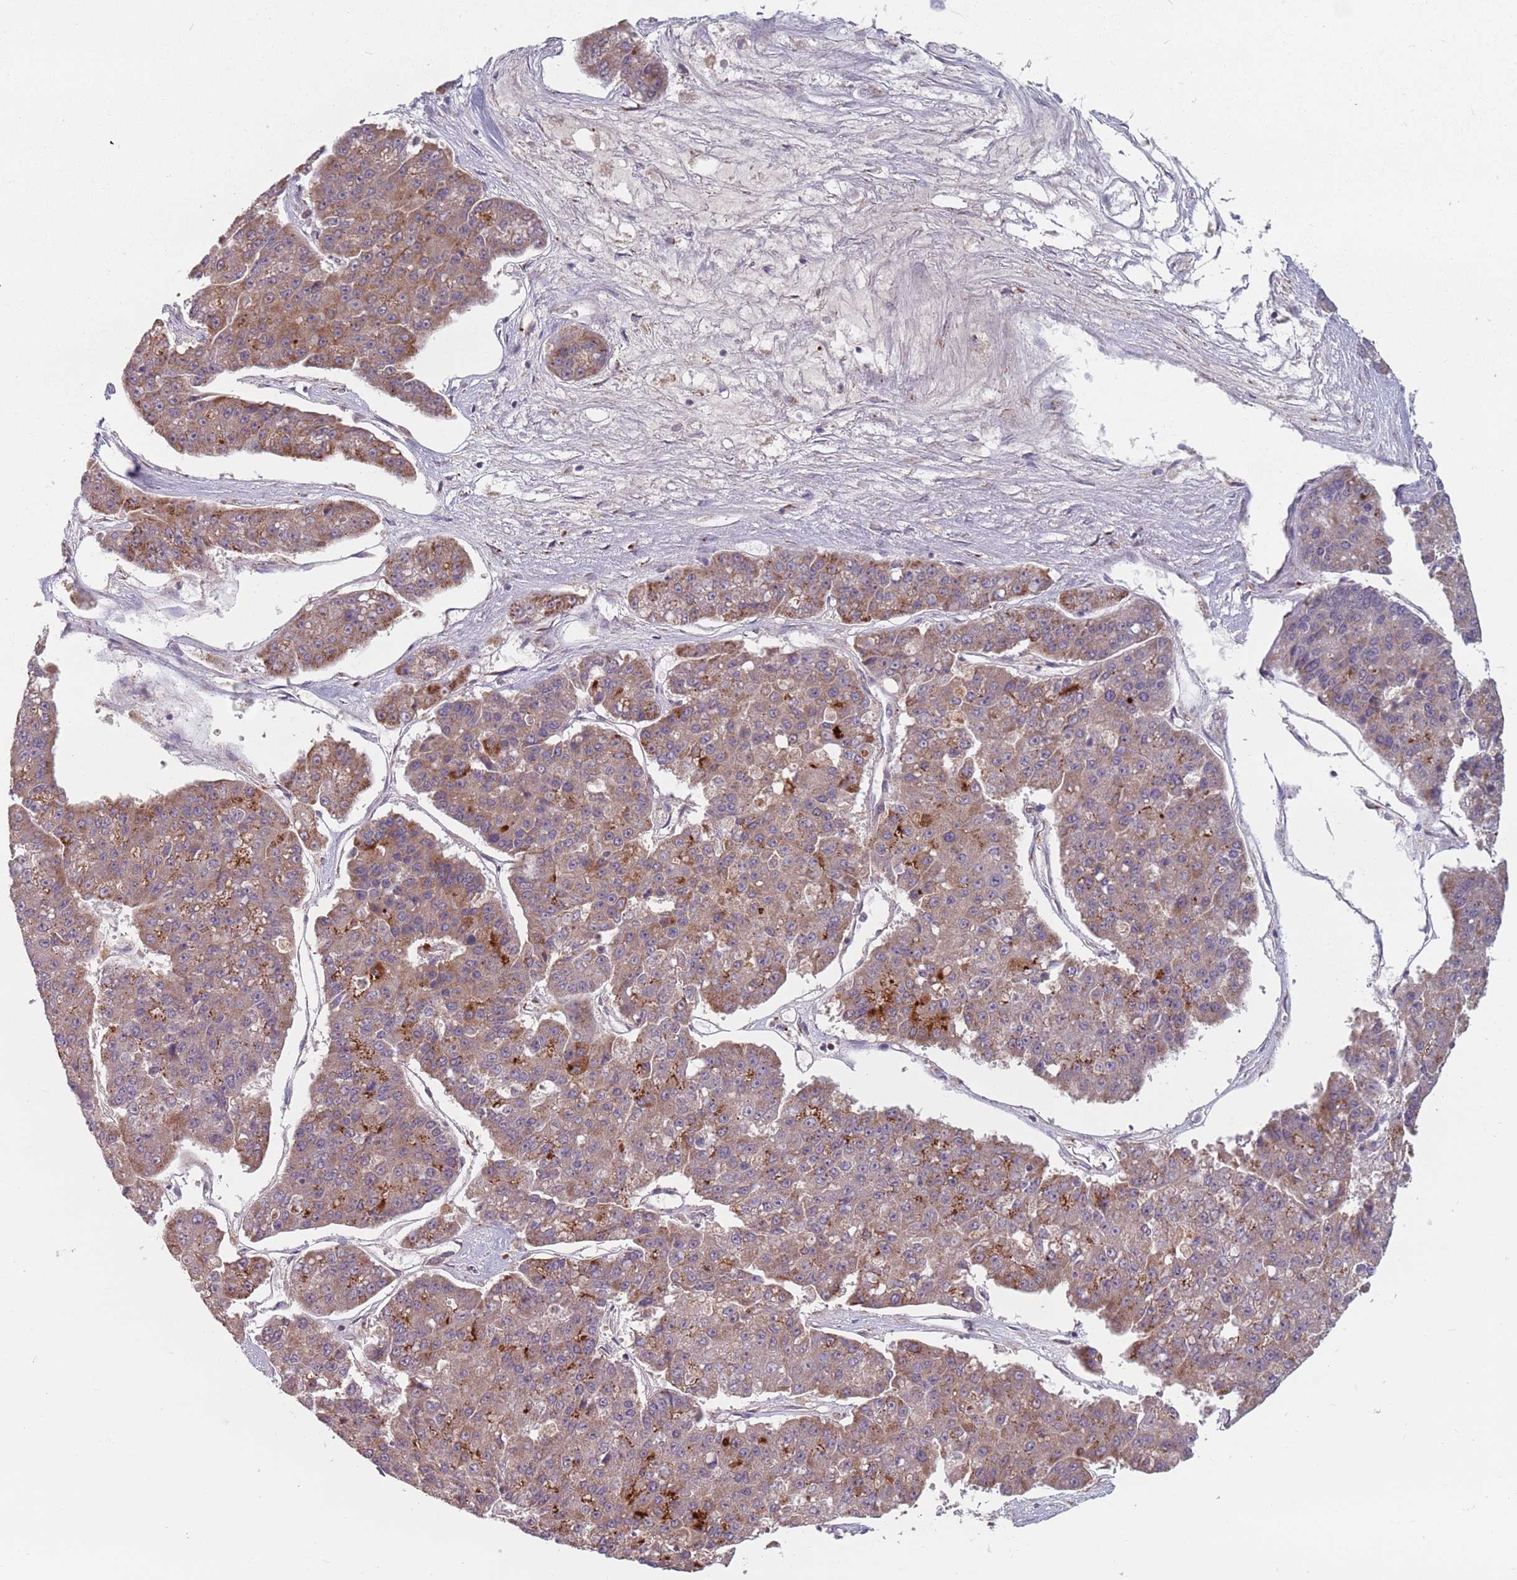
{"staining": {"intensity": "weak", "quantity": ">75%", "location": "cytoplasmic/membranous"}, "tissue": "pancreatic cancer", "cell_type": "Tumor cells", "image_type": "cancer", "snomed": [{"axis": "morphology", "description": "Adenocarcinoma, NOS"}, {"axis": "topography", "description": "Pancreas"}], "caption": "Immunohistochemistry (IHC) histopathology image of neoplastic tissue: human pancreatic adenocarcinoma stained using immunohistochemistry demonstrates low levels of weak protein expression localized specifically in the cytoplasmic/membranous of tumor cells, appearing as a cytoplasmic/membranous brown color.", "gene": "ADAL", "patient": {"sex": "male", "age": 50}}